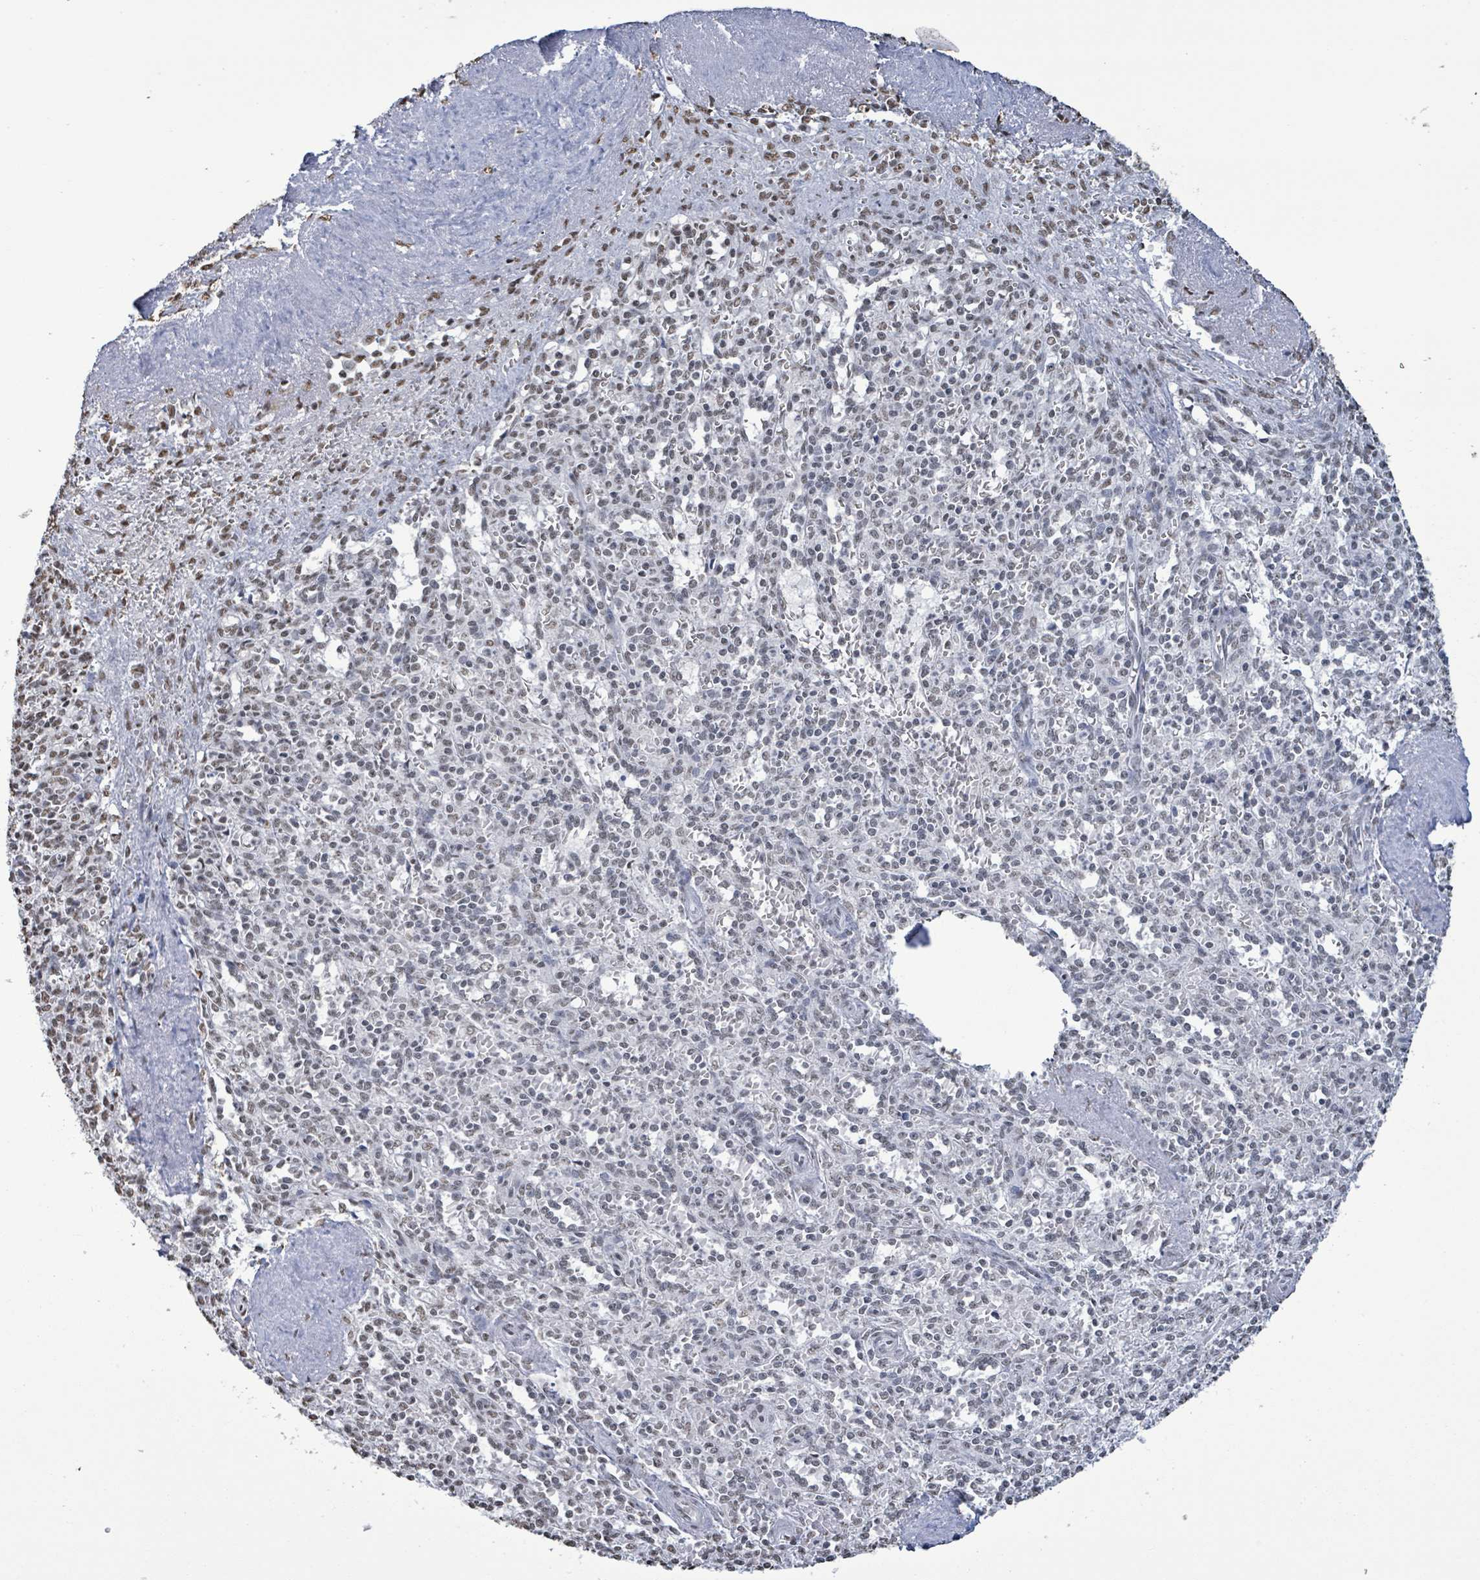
{"staining": {"intensity": "weak", "quantity": "<25%", "location": "nuclear"}, "tissue": "spleen", "cell_type": "Cells in red pulp", "image_type": "normal", "snomed": [{"axis": "morphology", "description": "Normal tissue, NOS"}, {"axis": "topography", "description": "Spleen"}], "caption": "Immunohistochemistry image of normal spleen stained for a protein (brown), which reveals no positivity in cells in red pulp.", "gene": "SAMD14", "patient": {"sex": "female", "age": 70}}